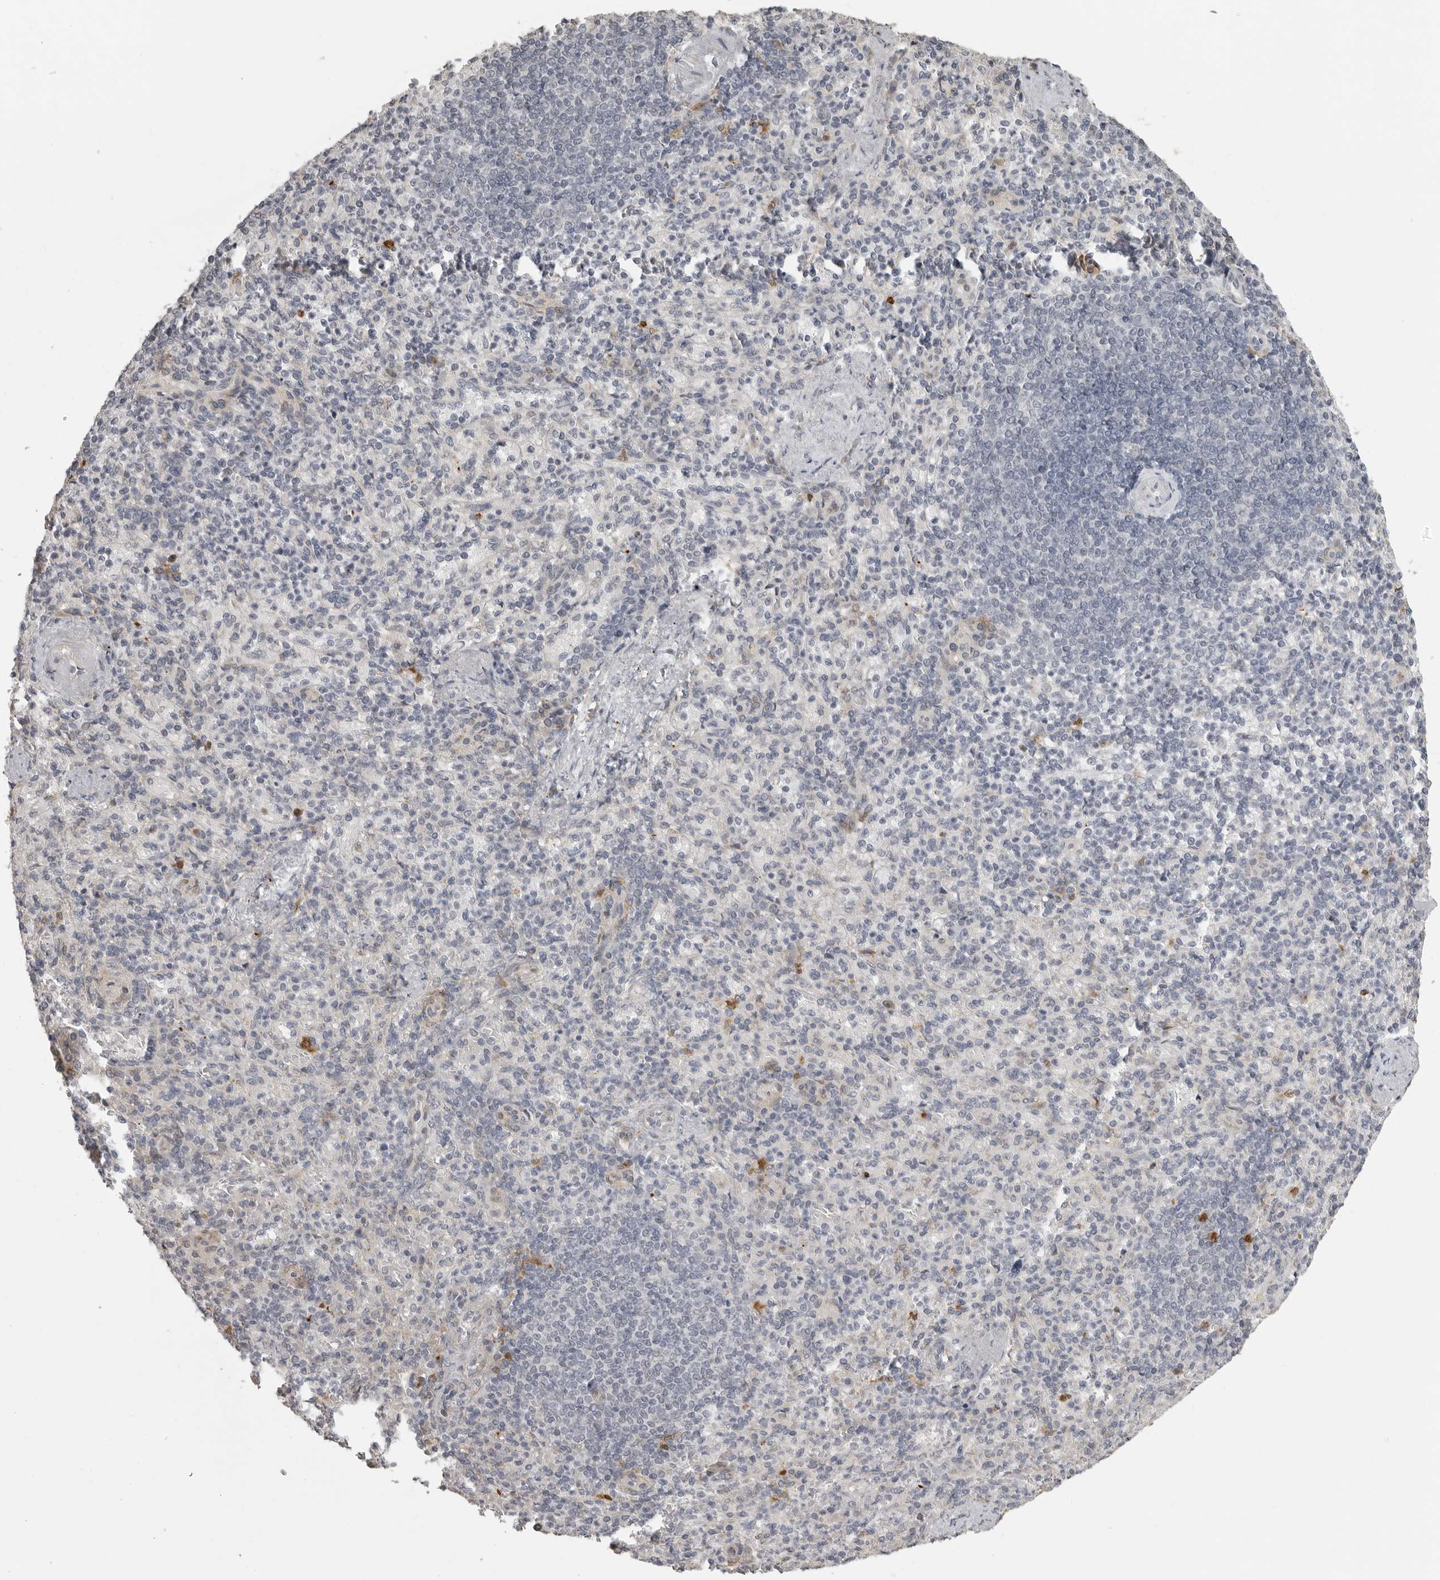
{"staining": {"intensity": "moderate", "quantity": "<25%", "location": "cytoplasmic/membranous"}, "tissue": "spleen", "cell_type": "Cells in red pulp", "image_type": "normal", "snomed": [{"axis": "morphology", "description": "Normal tissue, NOS"}, {"axis": "topography", "description": "Spleen"}], "caption": "A high-resolution image shows immunohistochemistry staining of normal spleen, which exhibits moderate cytoplasmic/membranous staining in about <25% of cells in red pulp. Using DAB (brown) and hematoxylin (blue) stains, captured at high magnification using brightfield microscopy.", "gene": "IDO1", "patient": {"sex": "female", "age": 74}}